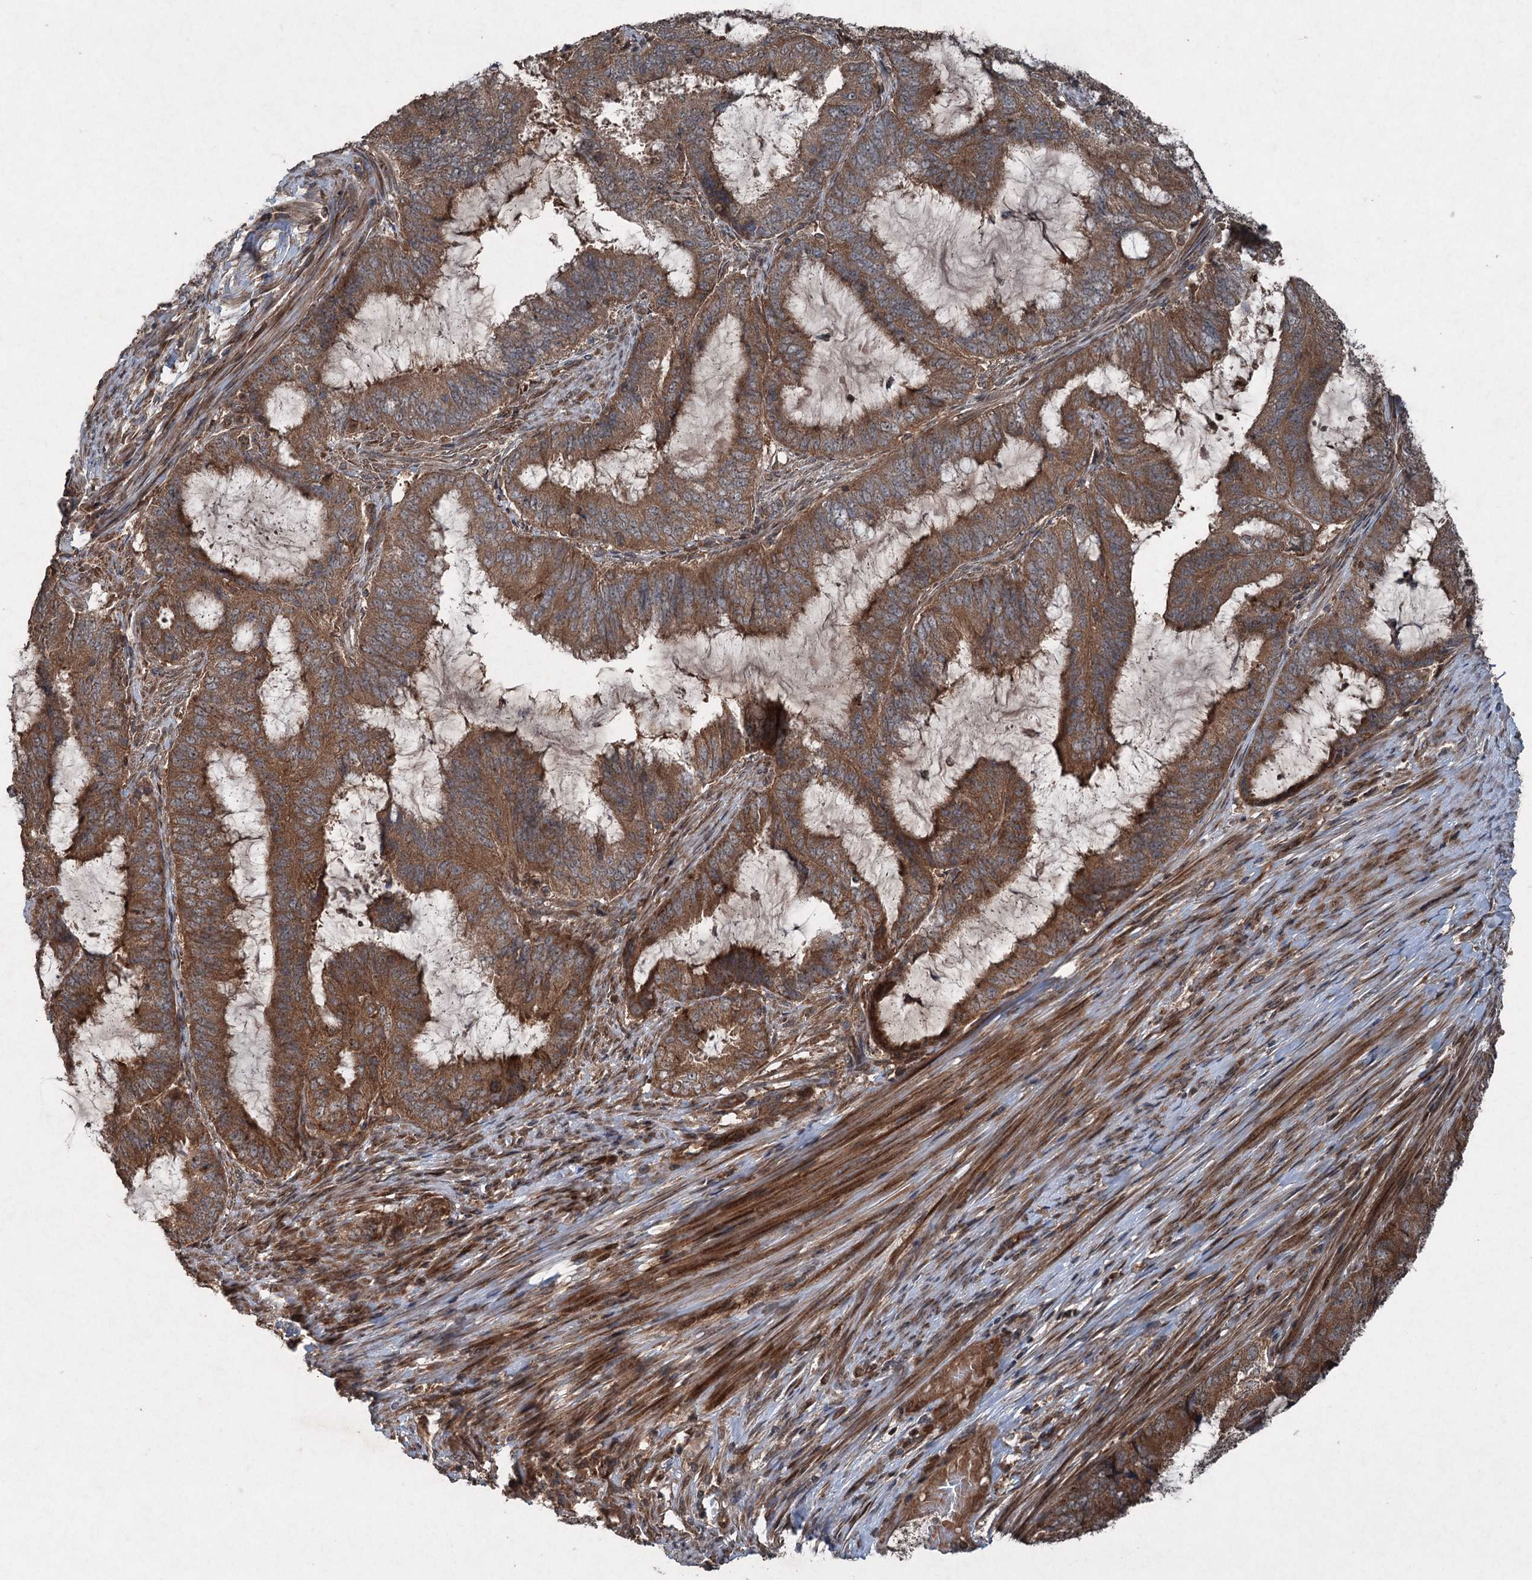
{"staining": {"intensity": "moderate", "quantity": ">75%", "location": "cytoplasmic/membranous"}, "tissue": "endometrial cancer", "cell_type": "Tumor cells", "image_type": "cancer", "snomed": [{"axis": "morphology", "description": "Adenocarcinoma, NOS"}, {"axis": "topography", "description": "Endometrium"}], "caption": "Moderate cytoplasmic/membranous protein expression is identified in approximately >75% of tumor cells in endometrial adenocarcinoma. (DAB (3,3'-diaminobenzidine) IHC with brightfield microscopy, high magnification).", "gene": "ALAS1", "patient": {"sex": "female", "age": 51}}